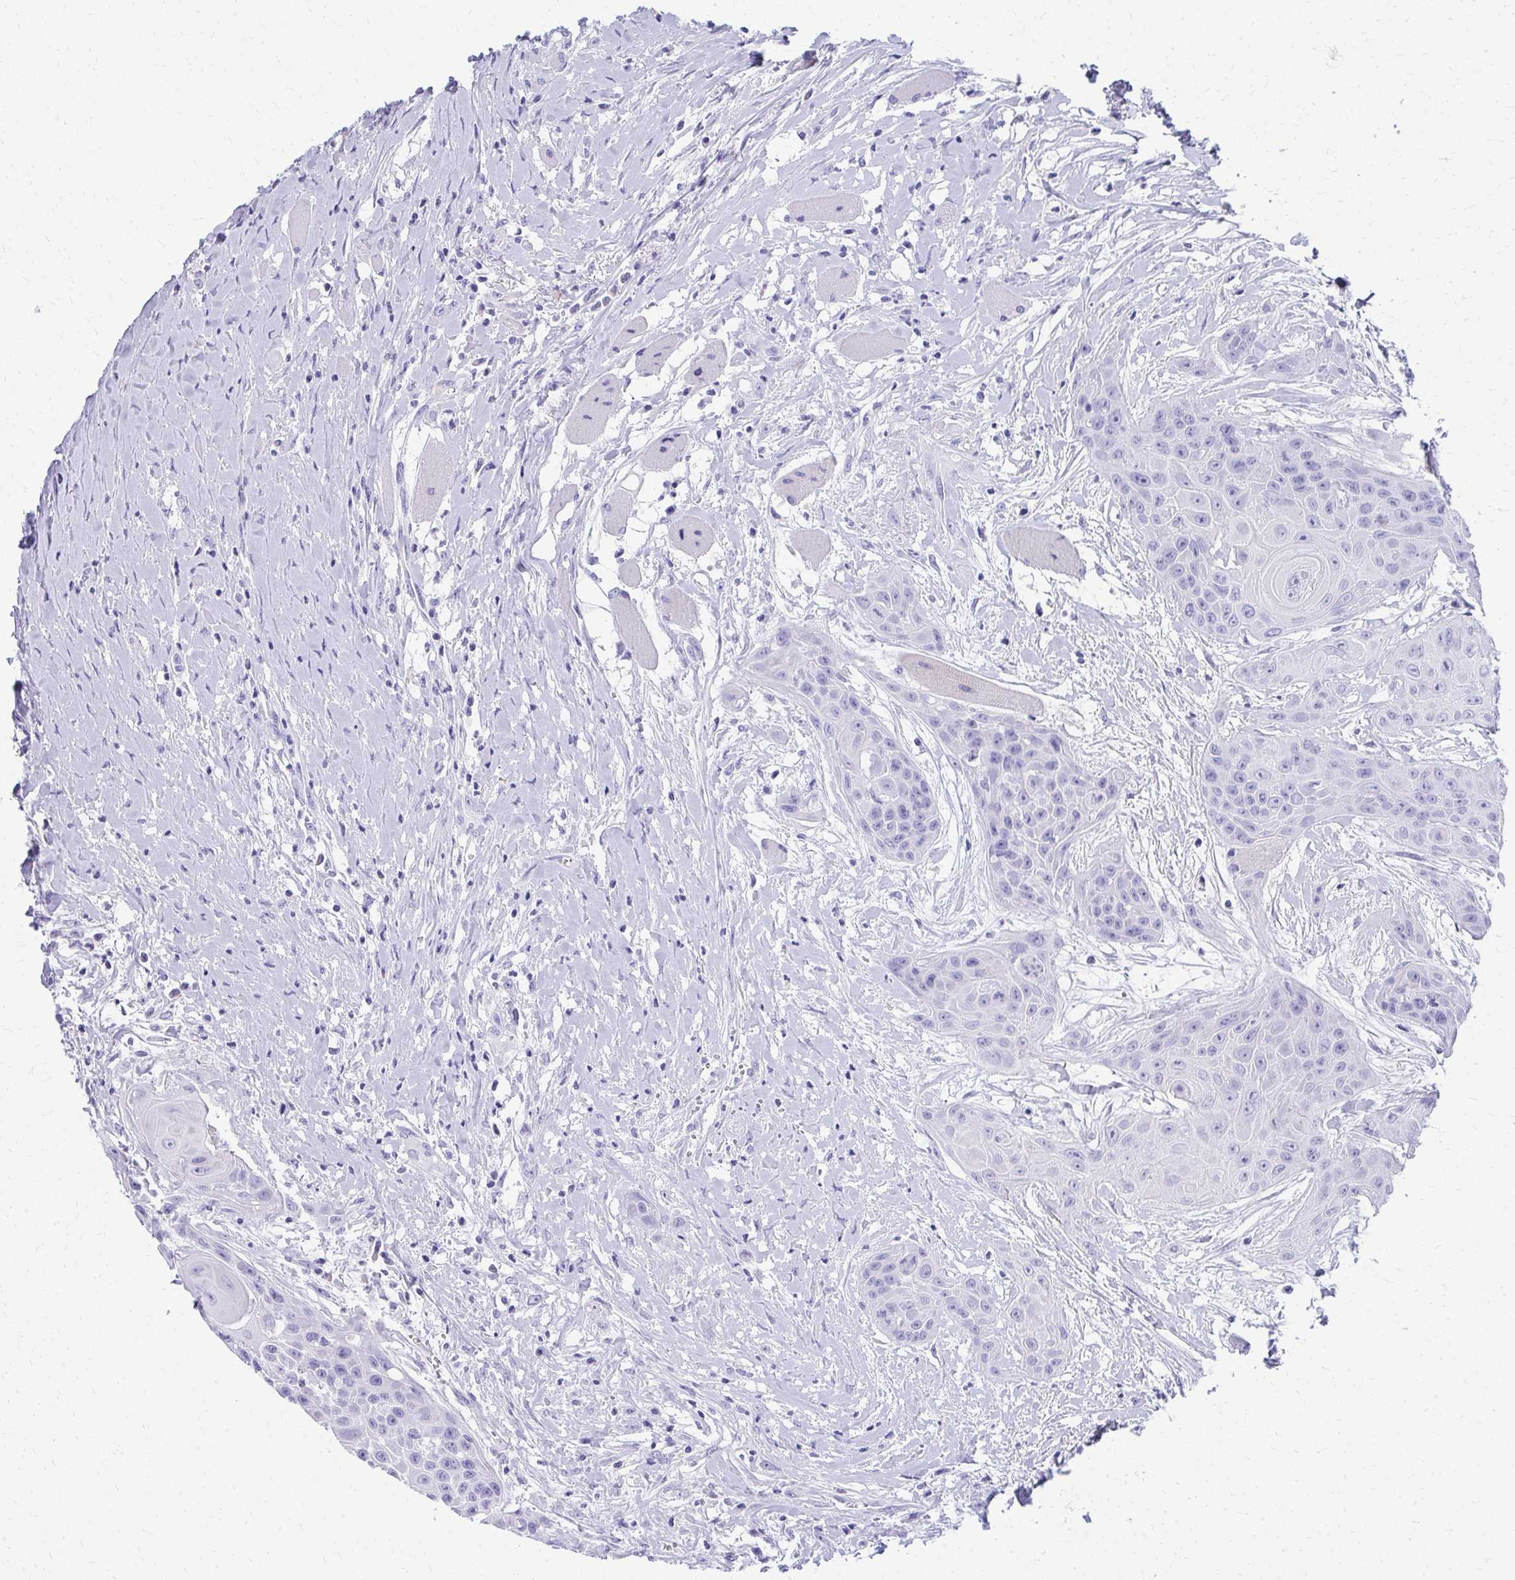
{"staining": {"intensity": "negative", "quantity": "none", "location": "none"}, "tissue": "head and neck cancer", "cell_type": "Tumor cells", "image_type": "cancer", "snomed": [{"axis": "morphology", "description": "Squamous cell carcinoma, NOS"}, {"axis": "topography", "description": "Head-Neck"}], "caption": "IHC image of human head and neck cancer (squamous cell carcinoma) stained for a protein (brown), which demonstrates no staining in tumor cells. (Stains: DAB (3,3'-diaminobenzidine) immunohistochemistry with hematoxylin counter stain, Microscopy: brightfield microscopy at high magnification).", "gene": "SEC14L3", "patient": {"sex": "female", "age": 73}}